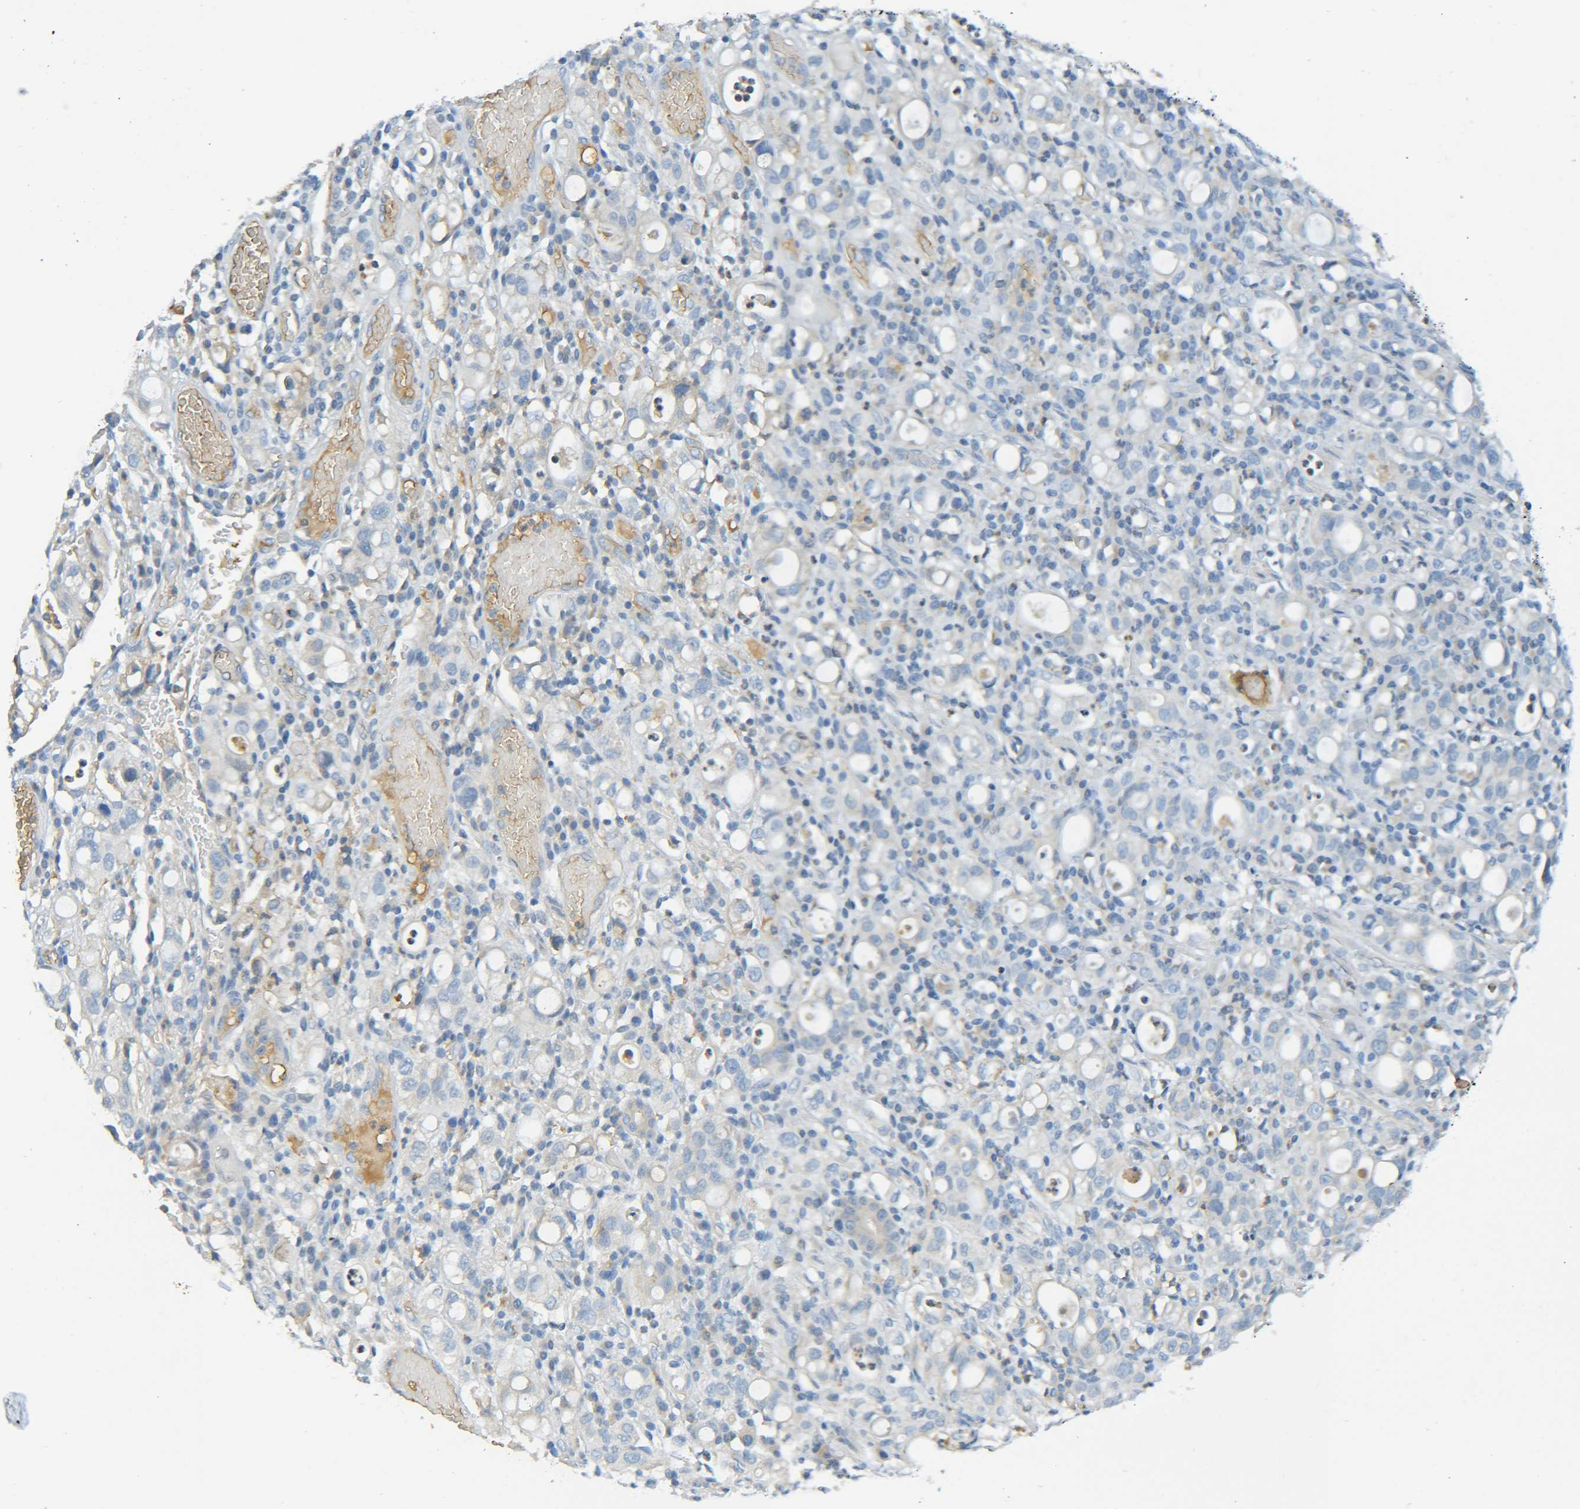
{"staining": {"intensity": "negative", "quantity": "none", "location": "none"}, "tissue": "stomach cancer", "cell_type": "Tumor cells", "image_type": "cancer", "snomed": [{"axis": "morphology", "description": "Adenocarcinoma, NOS"}, {"axis": "topography", "description": "Stomach"}], "caption": "Tumor cells are negative for protein expression in human stomach adenocarcinoma. (Immunohistochemistry, brightfield microscopy, high magnification).", "gene": "C1QA", "patient": {"sex": "female", "age": 75}}